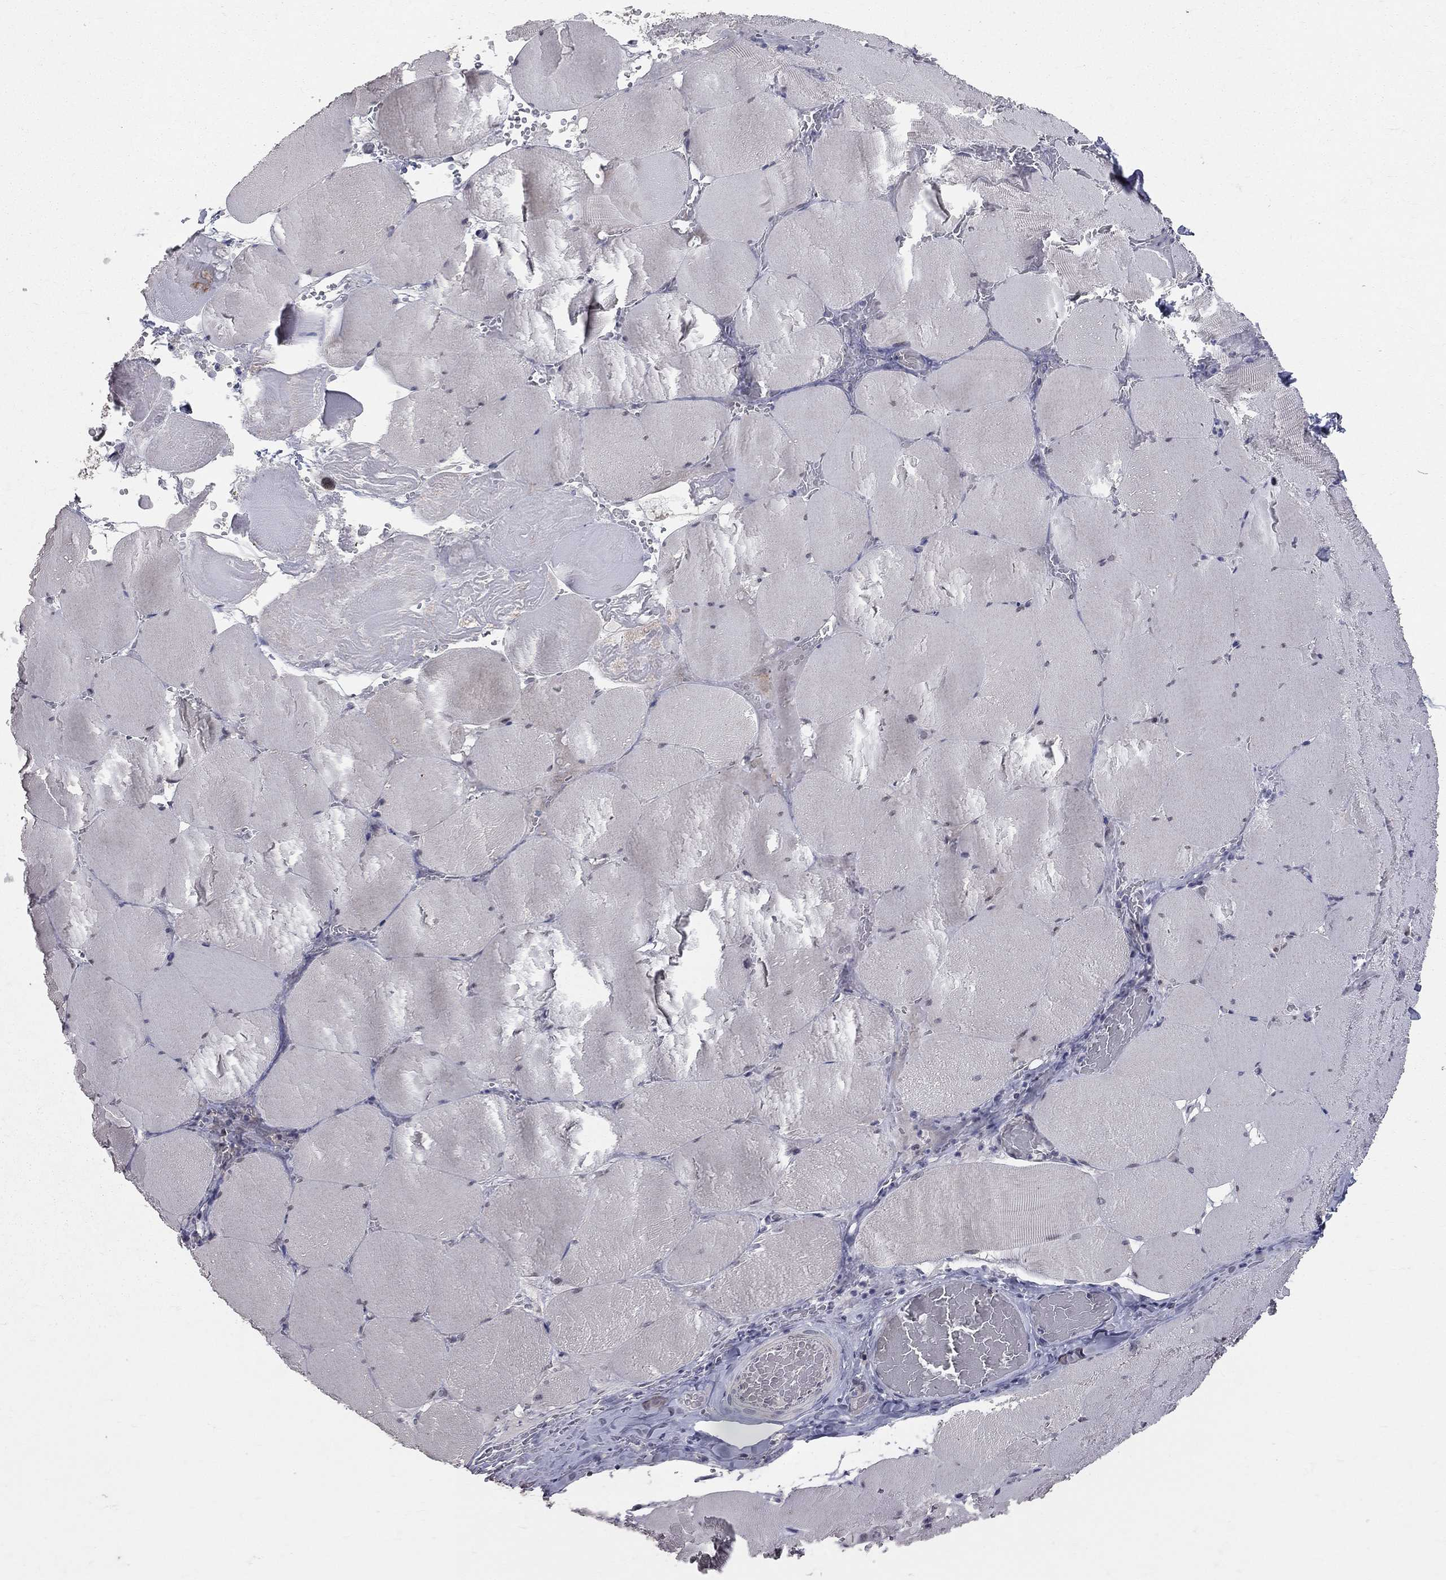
{"staining": {"intensity": "negative", "quantity": "none", "location": "none"}, "tissue": "skeletal muscle", "cell_type": "Myocytes", "image_type": "normal", "snomed": [{"axis": "morphology", "description": "Normal tissue, NOS"}, {"axis": "morphology", "description": "Malignant melanoma, Metastatic site"}, {"axis": "topography", "description": "Skeletal muscle"}], "caption": "This is an immunohistochemistry (IHC) histopathology image of benign skeletal muscle. There is no staining in myocytes.", "gene": "HDAC3", "patient": {"sex": "male", "age": 50}}